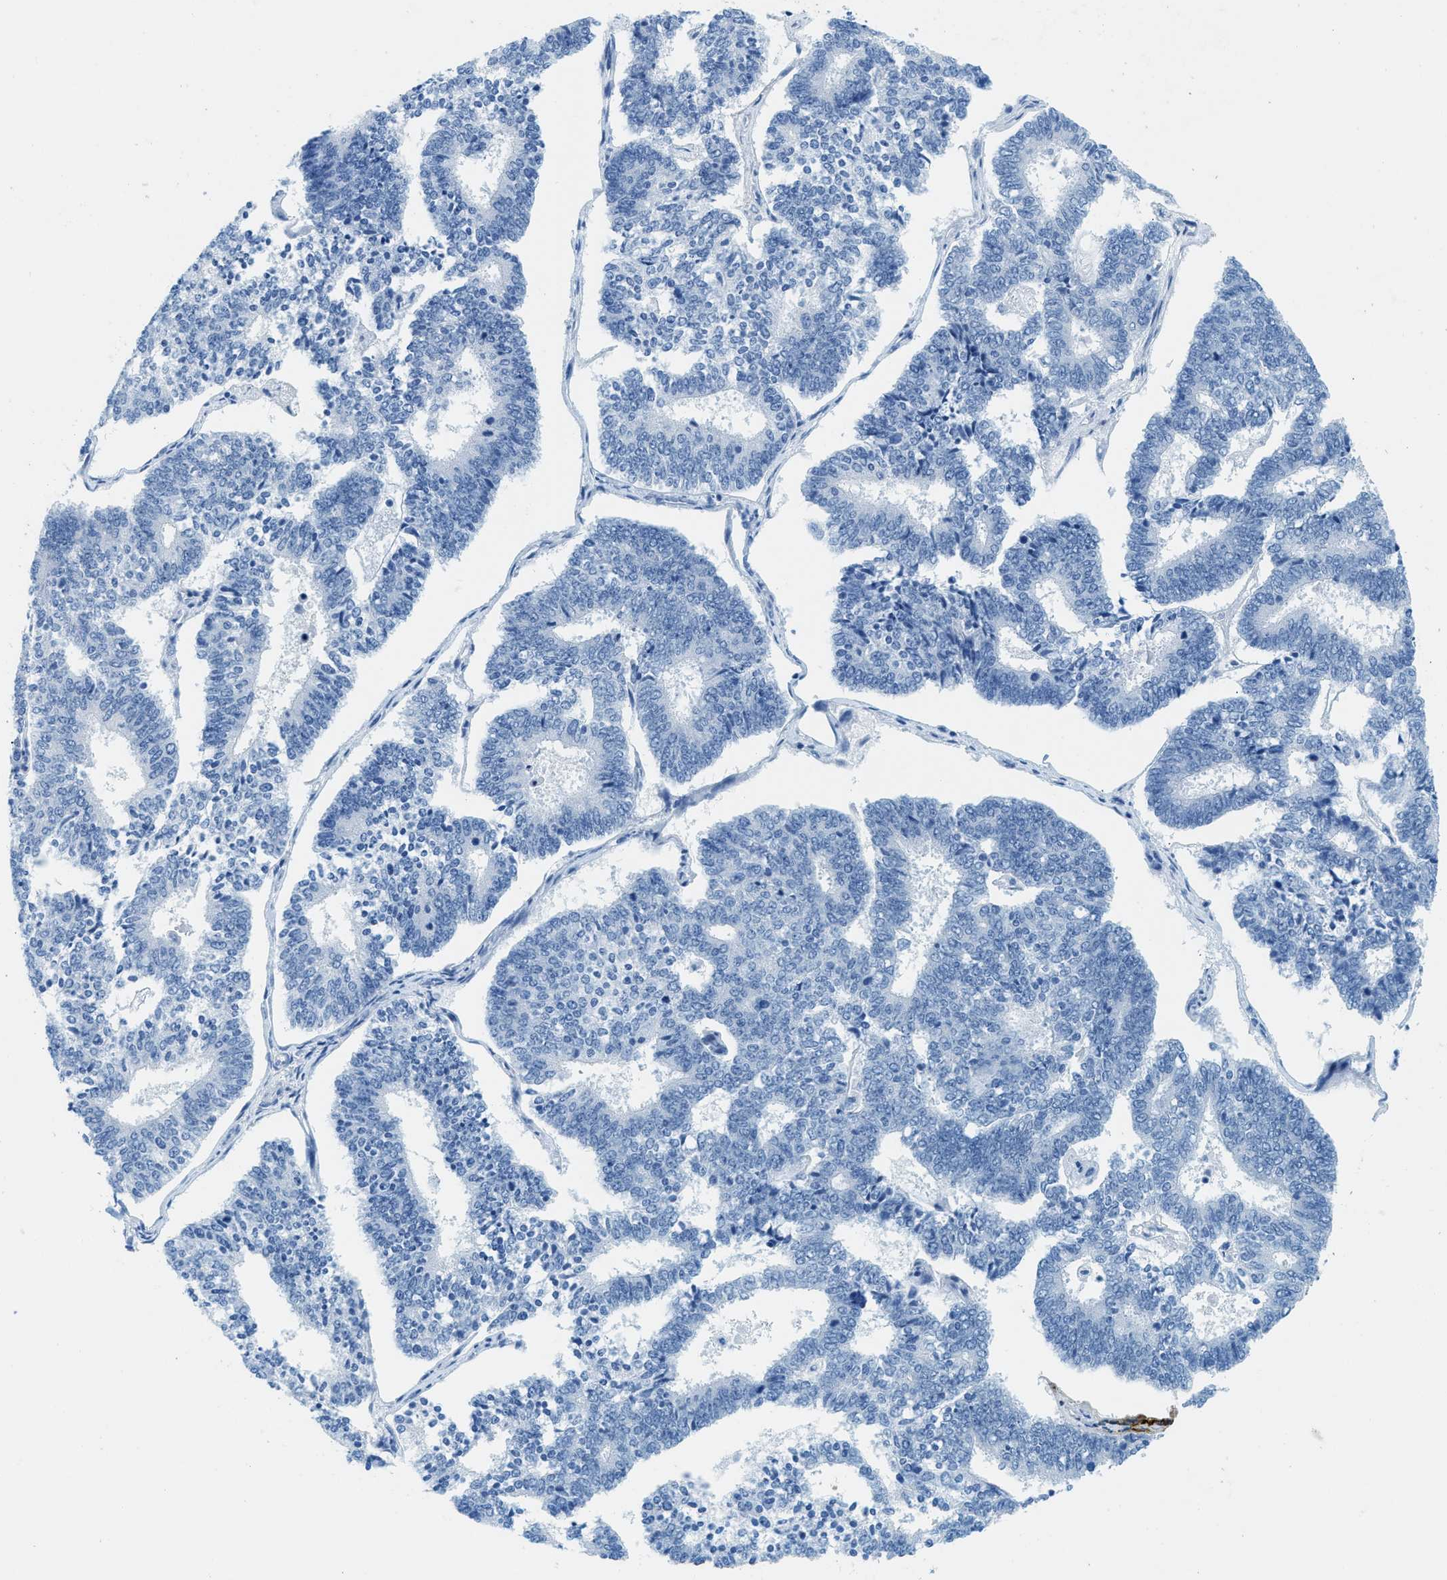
{"staining": {"intensity": "negative", "quantity": "none", "location": "none"}, "tissue": "endometrial cancer", "cell_type": "Tumor cells", "image_type": "cancer", "snomed": [{"axis": "morphology", "description": "Adenocarcinoma, NOS"}, {"axis": "topography", "description": "Endometrium"}], "caption": "Tumor cells are negative for brown protein staining in endometrial cancer.", "gene": "TPSAB1", "patient": {"sex": "female", "age": 70}}